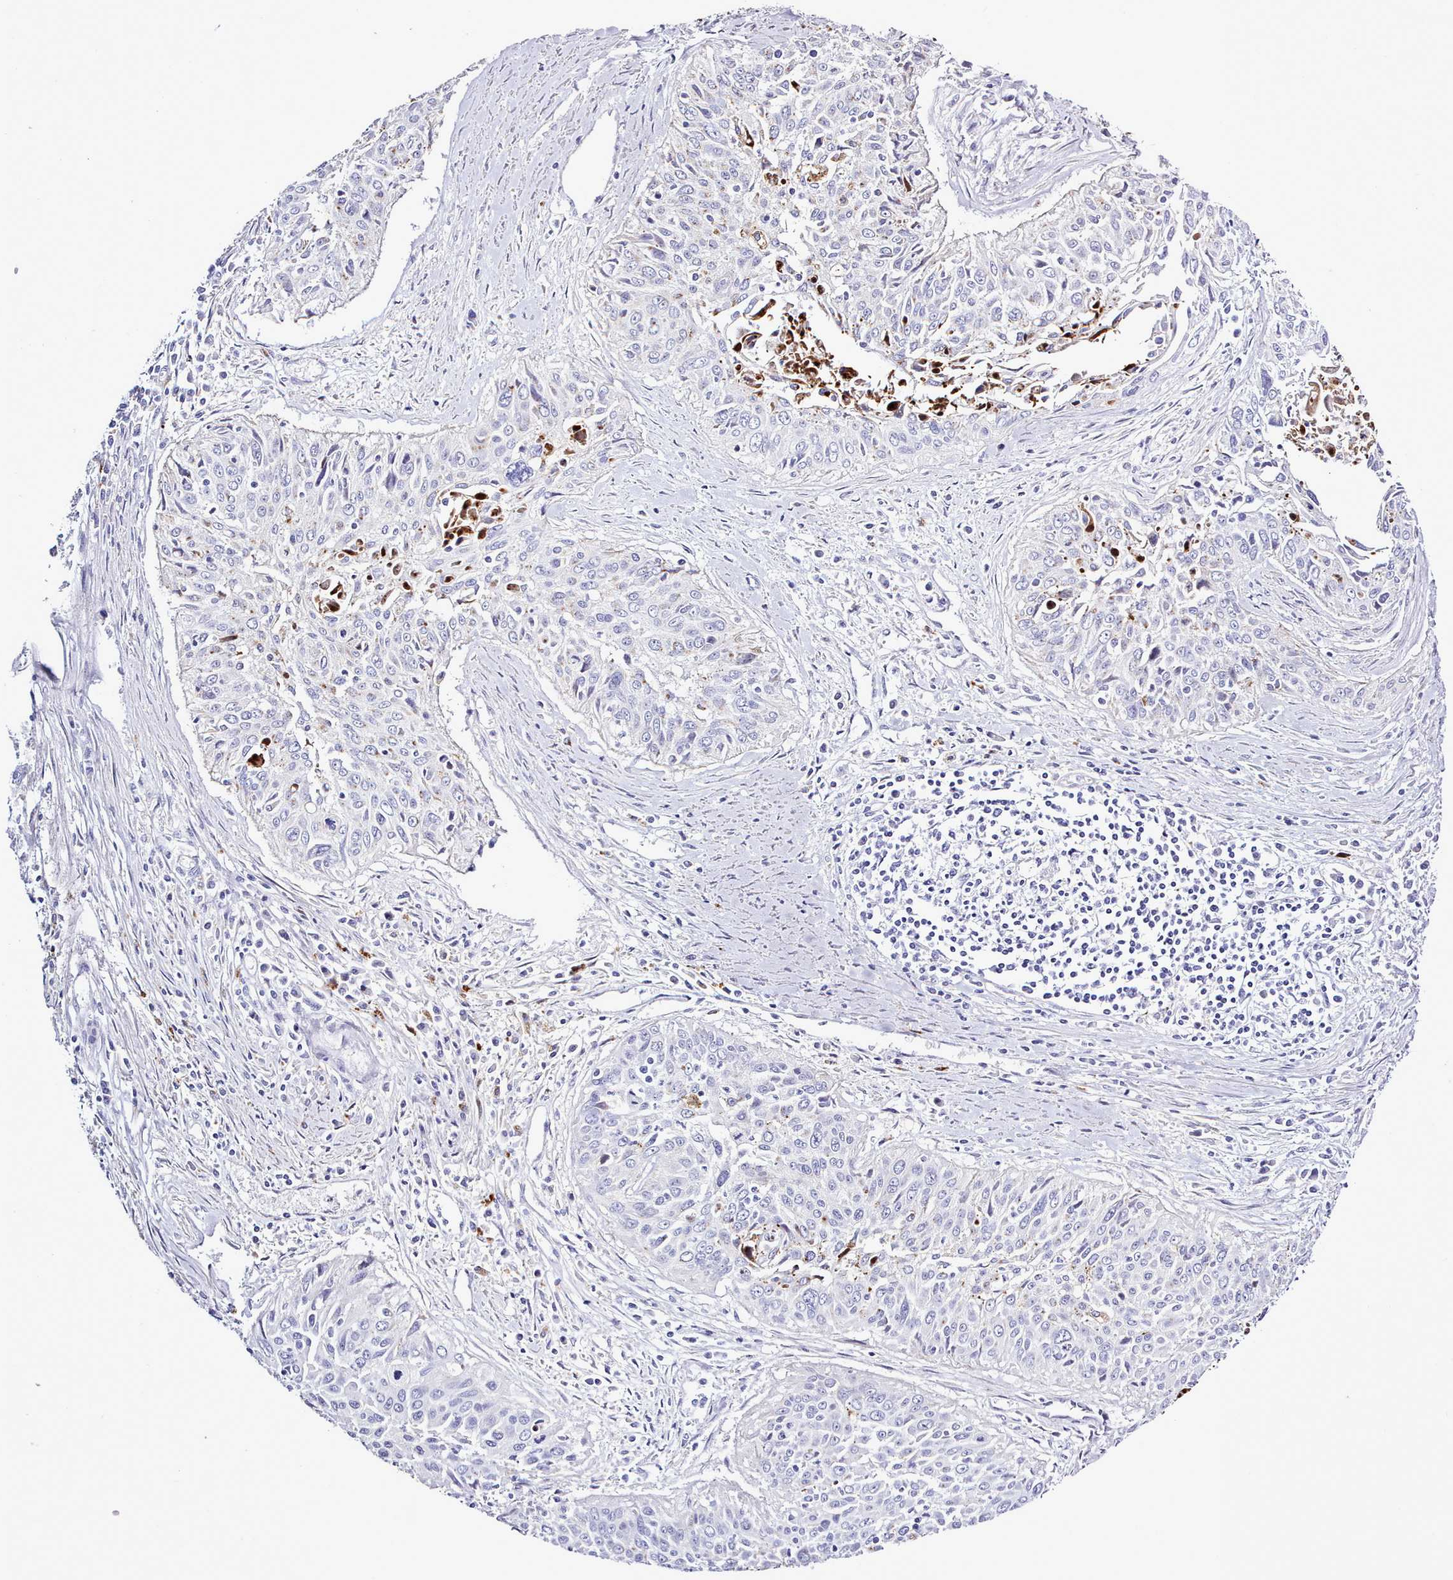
{"staining": {"intensity": "negative", "quantity": "none", "location": "none"}, "tissue": "cervical cancer", "cell_type": "Tumor cells", "image_type": "cancer", "snomed": [{"axis": "morphology", "description": "Squamous cell carcinoma, NOS"}, {"axis": "topography", "description": "Cervix"}], "caption": "A histopathology image of human cervical cancer (squamous cell carcinoma) is negative for staining in tumor cells.", "gene": "SRD5A1", "patient": {"sex": "female", "age": 55}}